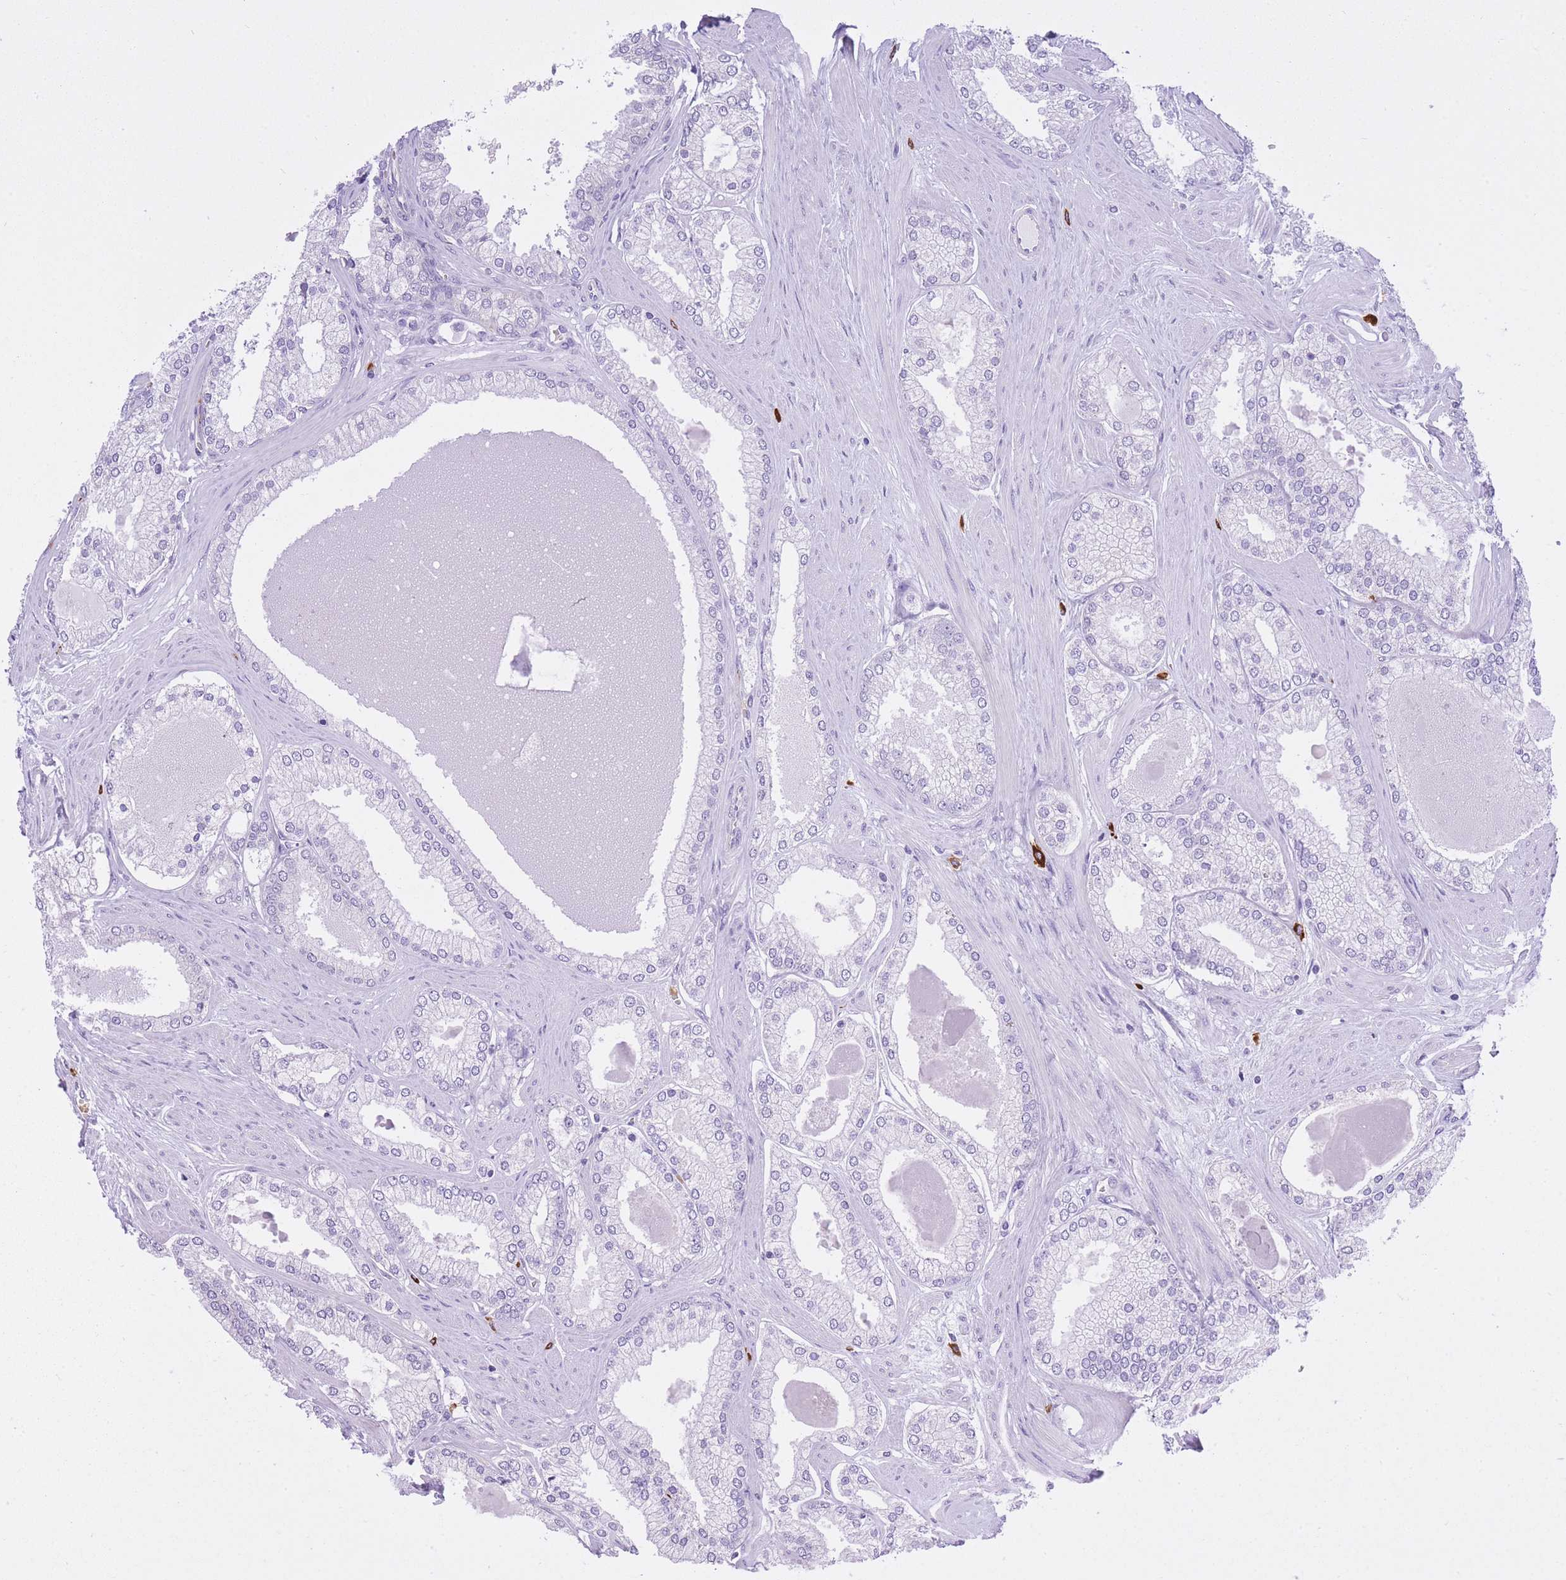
{"staining": {"intensity": "negative", "quantity": "none", "location": "none"}, "tissue": "prostate cancer", "cell_type": "Tumor cells", "image_type": "cancer", "snomed": [{"axis": "morphology", "description": "Adenocarcinoma, Low grade"}, {"axis": "topography", "description": "Prostate"}], "caption": "DAB (3,3'-diaminobenzidine) immunohistochemical staining of human prostate cancer (low-grade adenocarcinoma) exhibits no significant positivity in tumor cells. The staining is performed using DAB brown chromogen with nuclei counter-stained in using hematoxylin.", "gene": "MEIOSIN", "patient": {"sex": "male", "age": 42}}